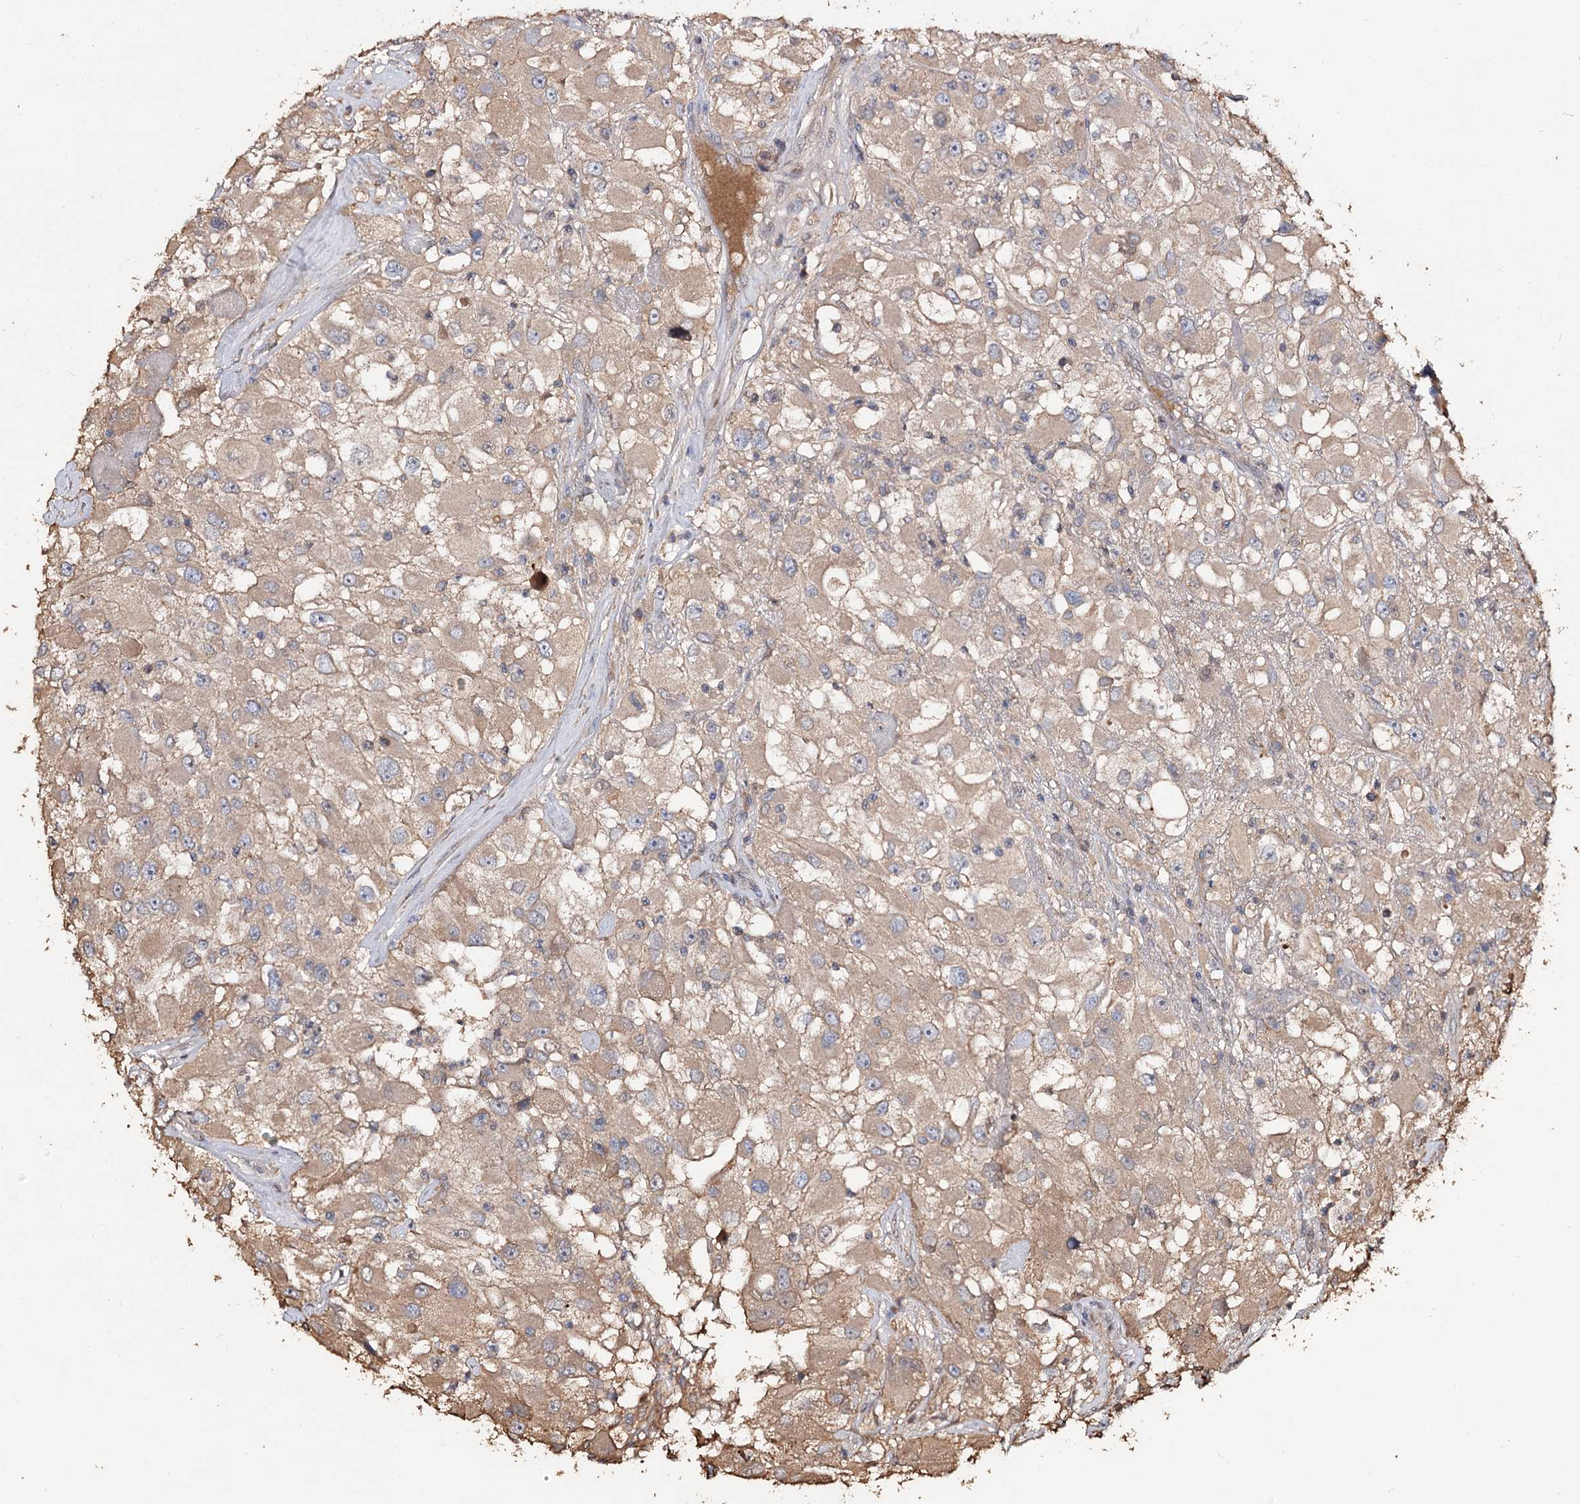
{"staining": {"intensity": "moderate", "quantity": ">75%", "location": "cytoplasmic/membranous"}, "tissue": "renal cancer", "cell_type": "Tumor cells", "image_type": "cancer", "snomed": [{"axis": "morphology", "description": "Adenocarcinoma, NOS"}, {"axis": "topography", "description": "Kidney"}], "caption": "Renal adenocarcinoma stained for a protein (brown) exhibits moderate cytoplasmic/membranous positive positivity in about >75% of tumor cells.", "gene": "ARL13A", "patient": {"sex": "female", "age": 52}}